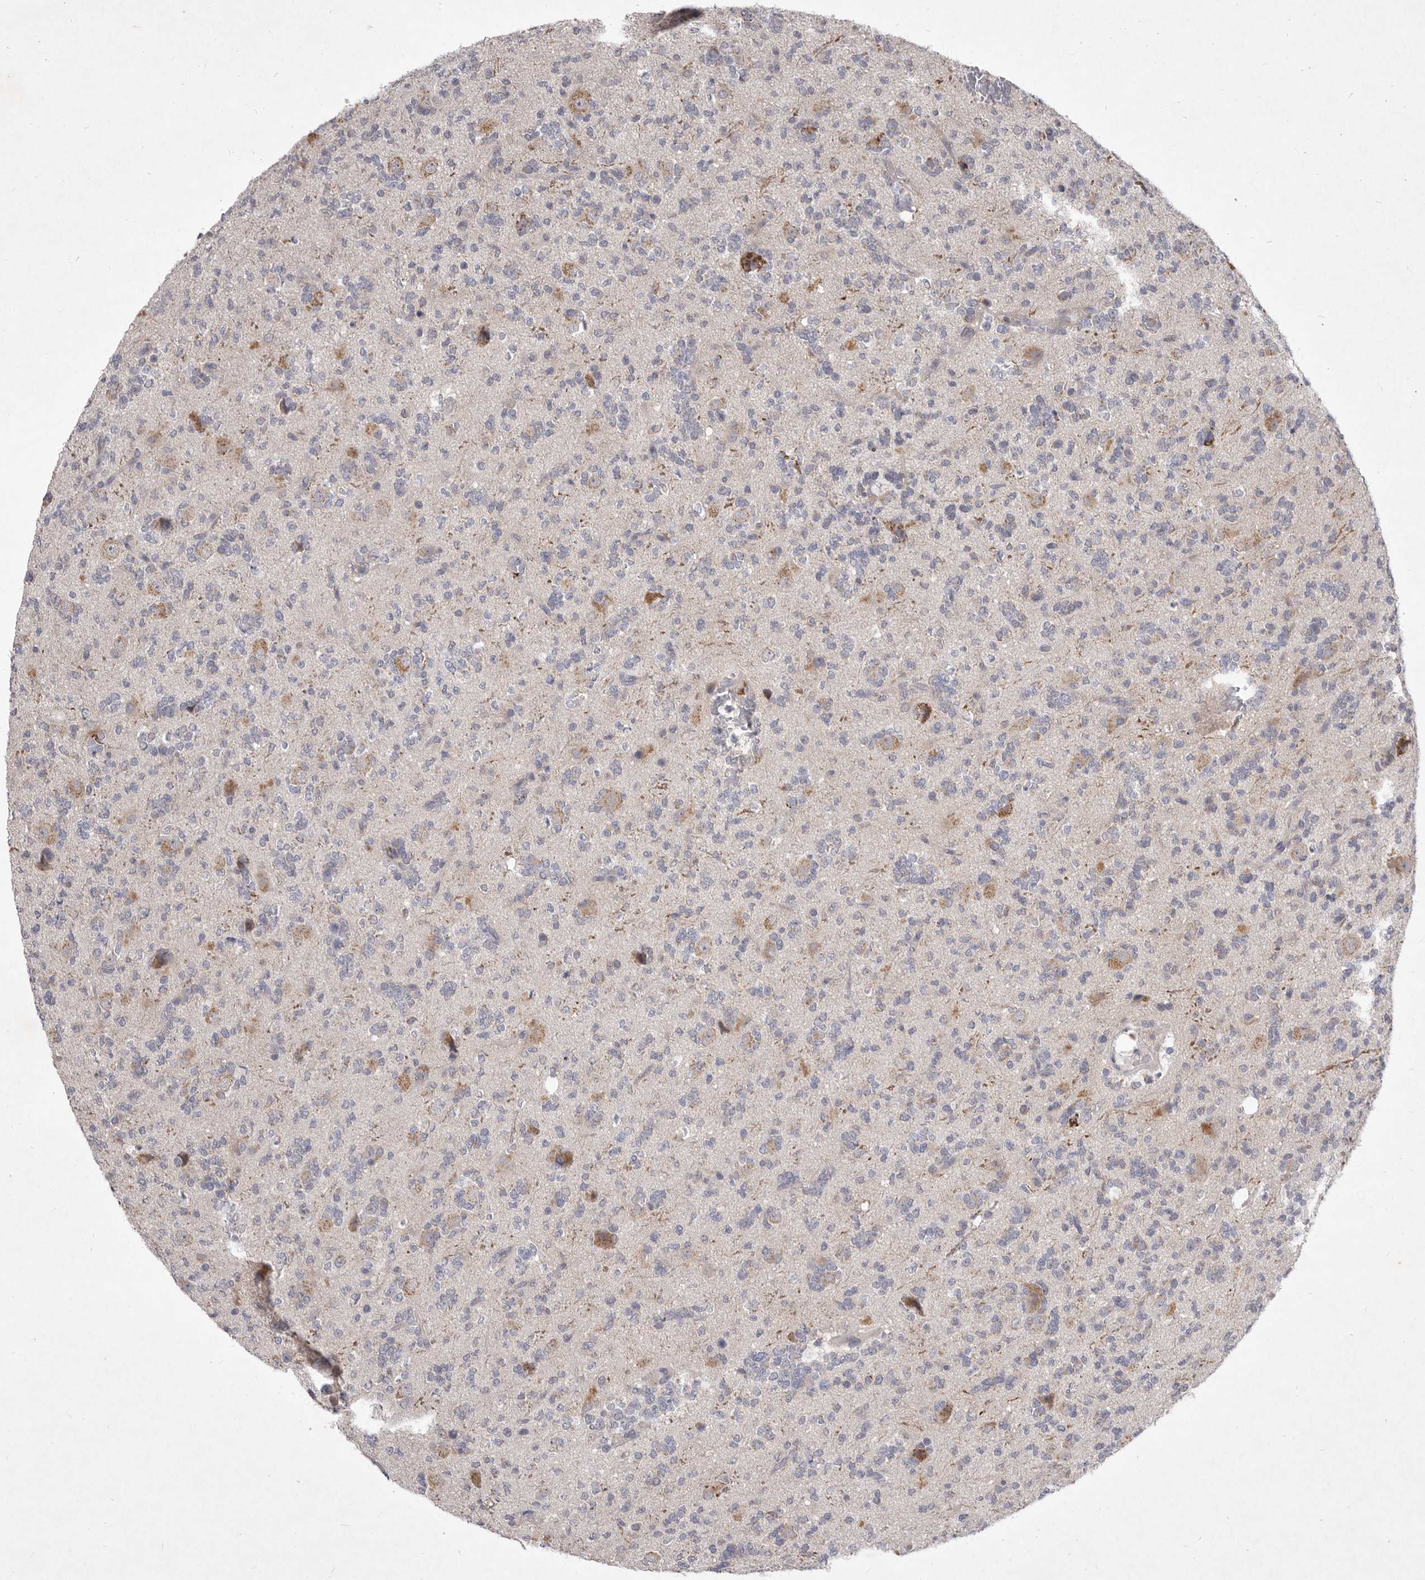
{"staining": {"intensity": "negative", "quantity": "none", "location": "none"}, "tissue": "glioma", "cell_type": "Tumor cells", "image_type": "cancer", "snomed": [{"axis": "morphology", "description": "Glioma, malignant, High grade"}, {"axis": "topography", "description": "Brain"}], "caption": "There is no significant positivity in tumor cells of glioma.", "gene": "P2RX6", "patient": {"sex": "female", "age": 62}}